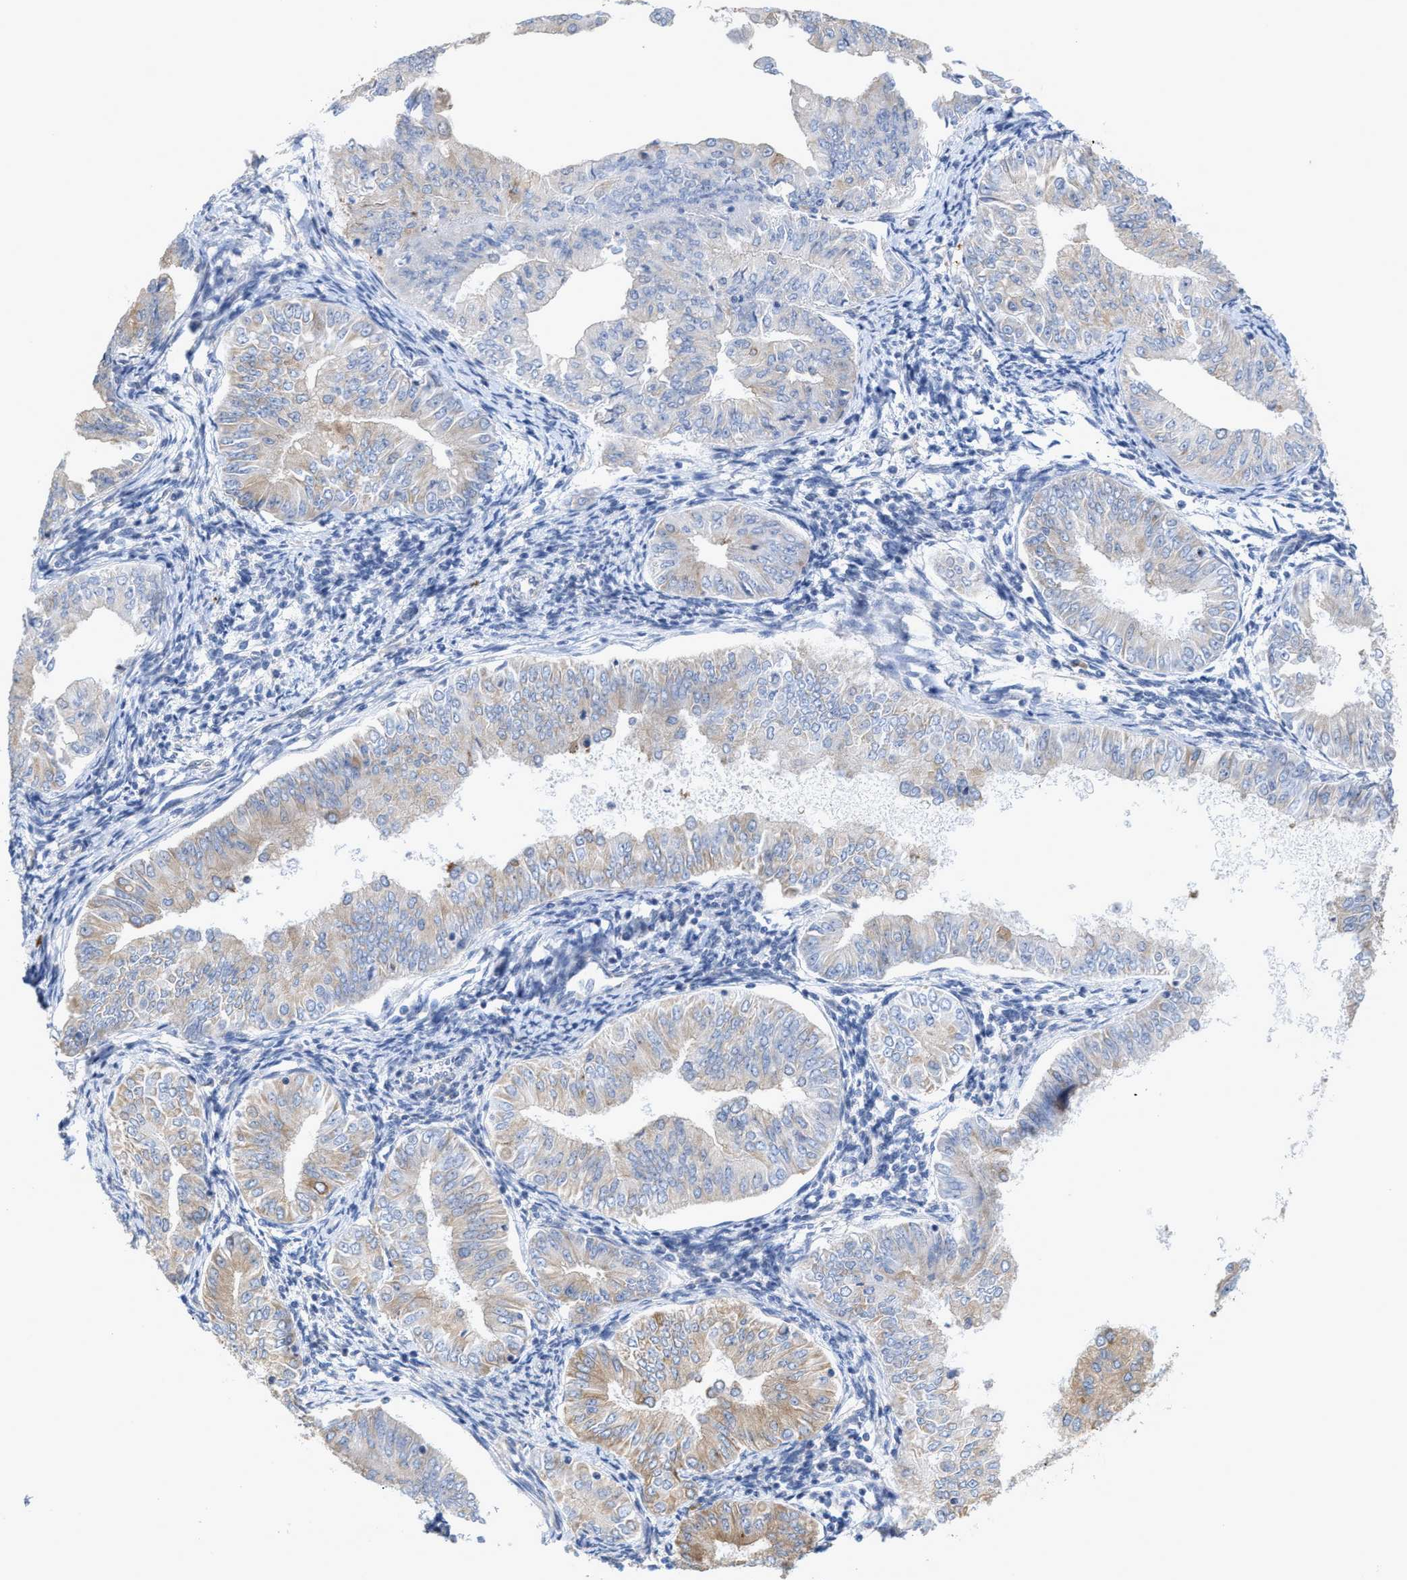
{"staining": {"intensity": "moderate", "quantity": "25%-75%", "location": "cytoplasmic/membranous"}, "tissue": "endometrial cancer", "cell_type": "Tumor cells", "image_type": "cancer", "snomed": [{"axis": "morphology", "description": "Normal tissue, NOS"}, {"axis": "morphology", "description": "Adenocarcinoma, NOS"}, {"axis": "topography", "description": "Endometrium"}], "caption": "The immunohistochemical stain highlights moderate cytoplasmic/membranous staining in tumor cells of endometrial adenocarcinoma tissue.", "gene": "RYR2", "patient": {"sex": "female", "age": 53}}